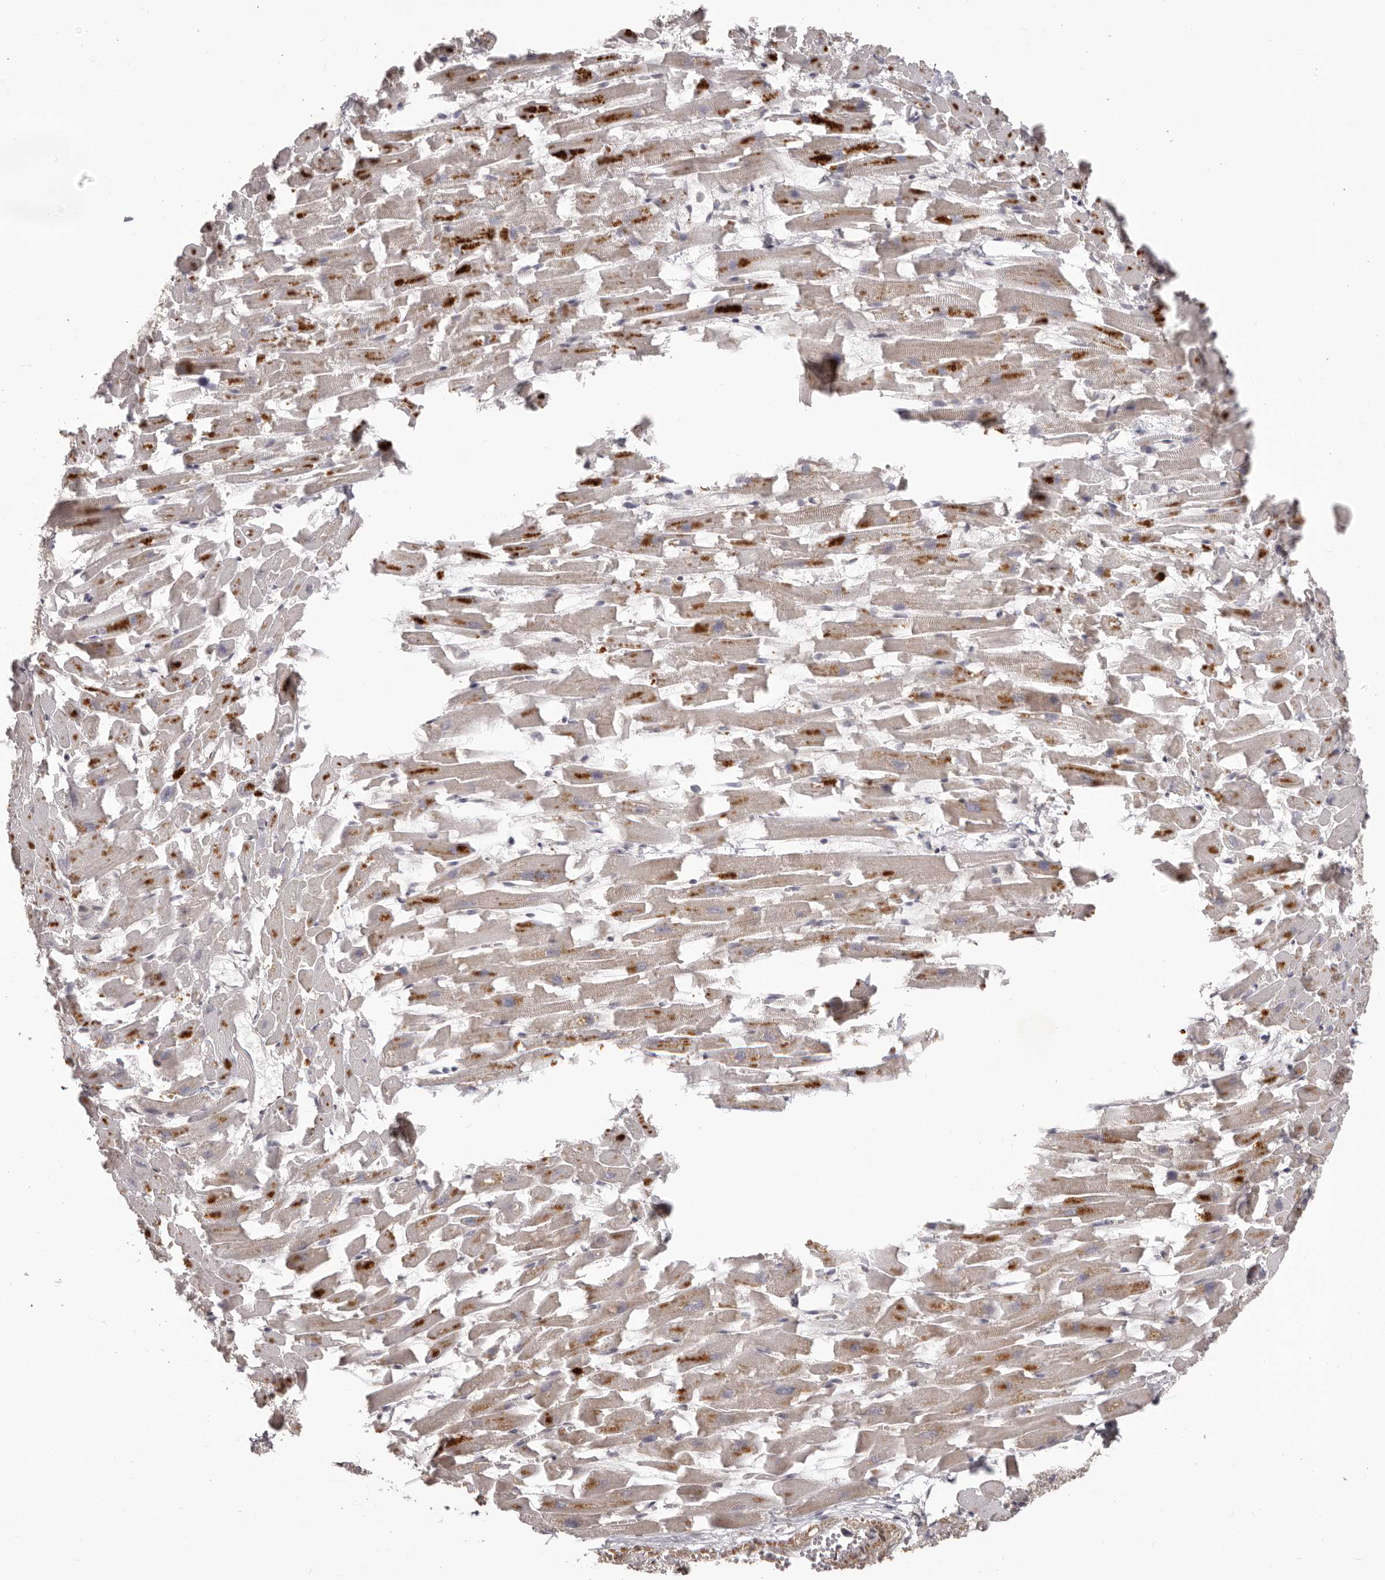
{"staining": {"intensity": "weak", "quantity": ">75%", "location": "cytoplasmic/membranous"}, "tissue": "heart muscle", "cell_type": "Cardiomyocytes", "image_type": "normal", "snomed": [{"axis": "morphology", "description": "Normal tissue, NOS"}, {"axis": "topography", "description": "Heart"}], "caption": "A photomicrograph showing weak cytoplasmic/membranous staining in about >75% of cardiomyocytes in benign heart muscle, as visualized by brown immunohistochemical staining.", "gene": "HRH1", "patient": {"sex": "female", "age": 64}}